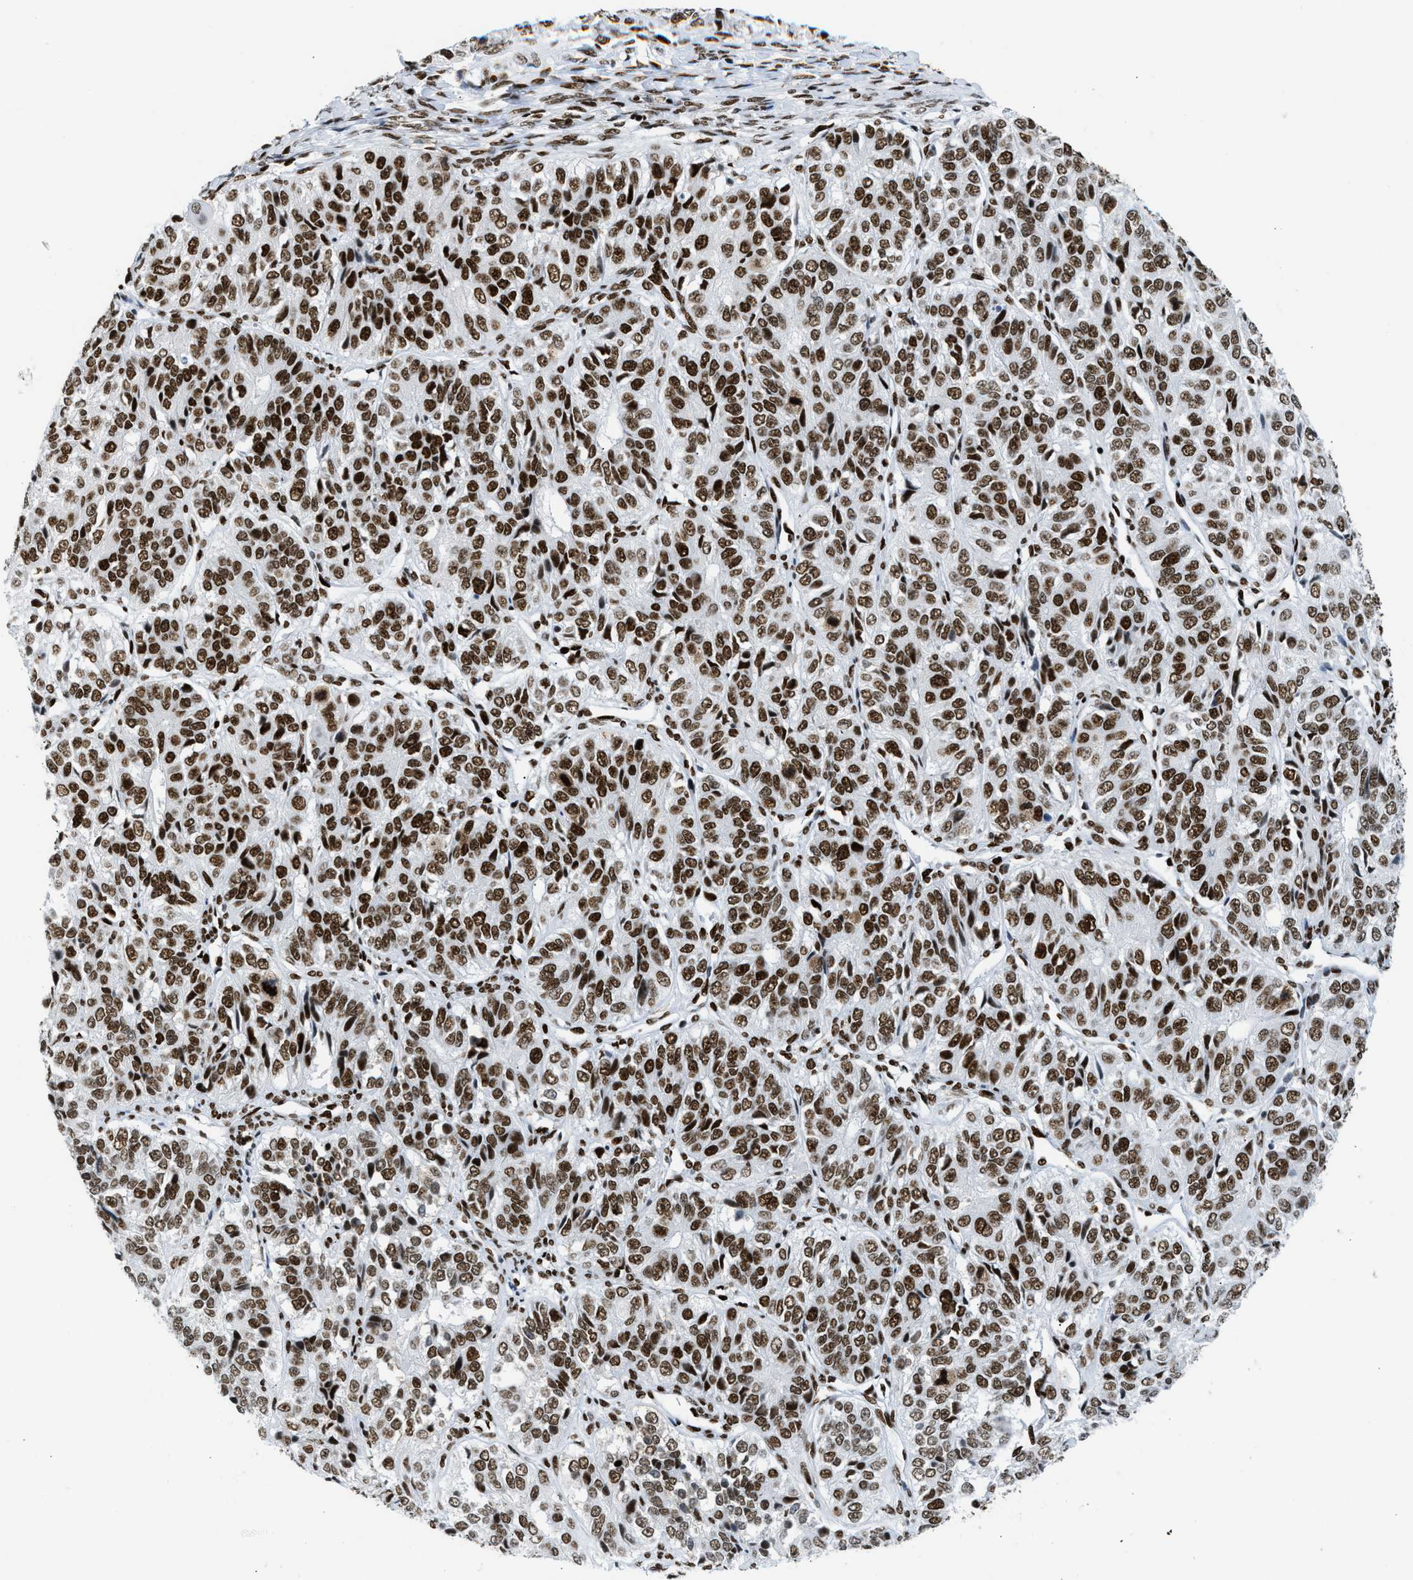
{"staining": {"intensity": "strong", "quantity": ">75%", "location": "nuclear"}, "tissue": "ovarian cancer", "cell_type": "Tumor cells", "image_type": "cancer", "snomed": [{"axis": "morphology", "description": "Carcinoma, endometroid"}, {"axis": "topography", "description": "Ovary"}], "caption": "A brown stain labels strong nuclear staining of a protein in human ovarian cancer tumor cells.", "gene": "PIF1", "patient": {"sex": "female", "age": 51}}